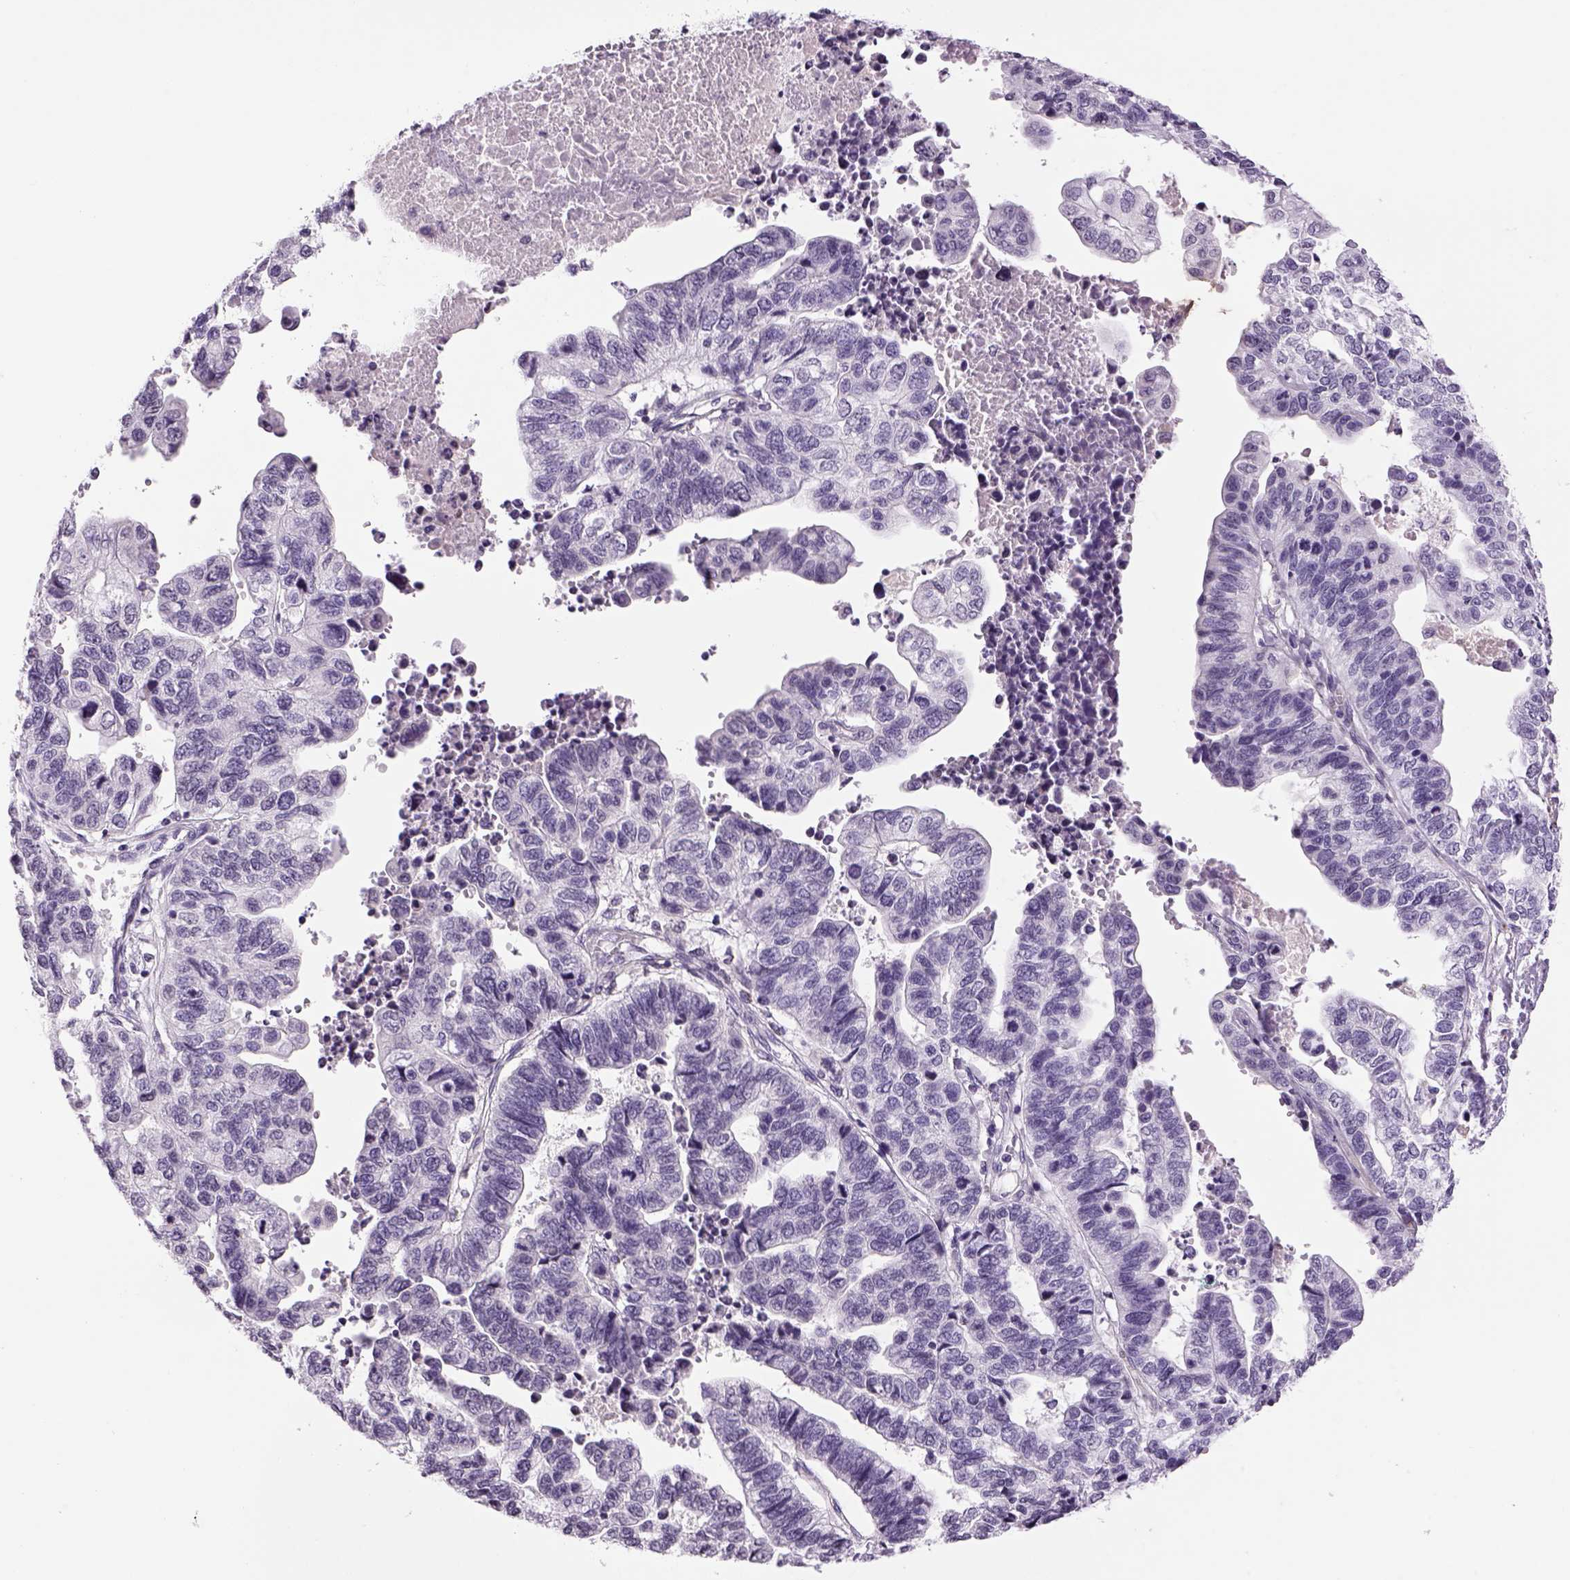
{"staining": {"intensity": "negative", "quantity": "none", "location": "none"}, "tissue": "stomach cancer", "cell_type": "Tumor cells", "image_type": "cancer", "snomed": [{"axis": "morphology", "description": "Adenocarcinoma, NOS"}, {"axis": "topography", "description": "Stomach, upper"}], "caption": "Stomach adenocarcinoma was stained to show a protein in brown. There is no significant staining in tumor cells.", "gene": "PRRT1", "patient": {"sex": "female", "age": 67}}